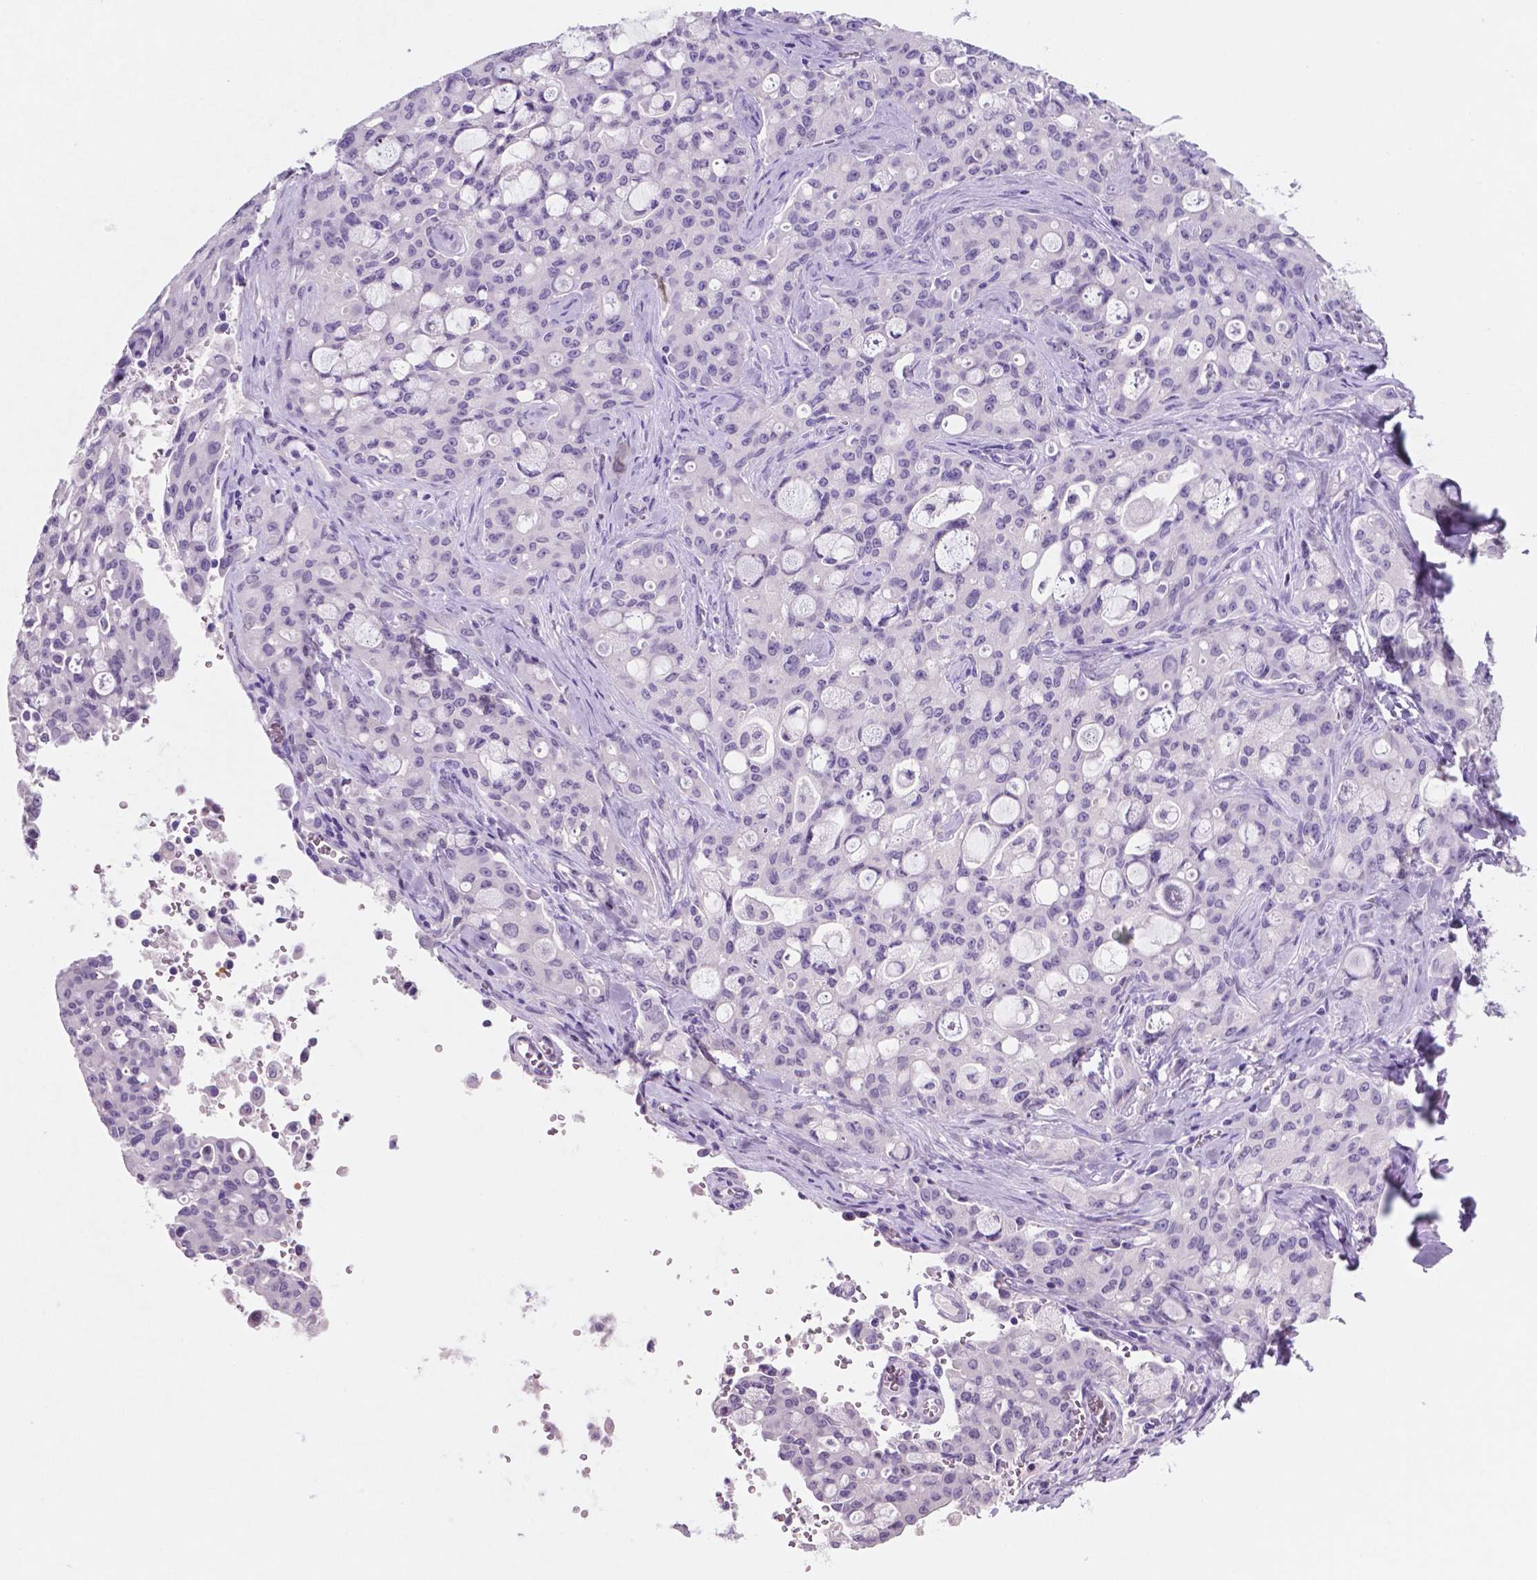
{"staining": {"intensity": "negative", "quantity": "none", "location": "none"}, "tissue": "lung cancer", "cell_type": "Tumor cells", "image_type": "cancer", "snomed": [{"axis": "morphology", "description": "Adenocarcinoma, NOS"}, {"axis": "topography", "description": "Lung"}], "caption": "This image is of lung cancer stained with IHC to label a protein in brown with the nuclei are counter-stained blue. There is no staining in tumor cells.", "gene": "EBLN2", "patient": {"sex": "female", "age": 44}}